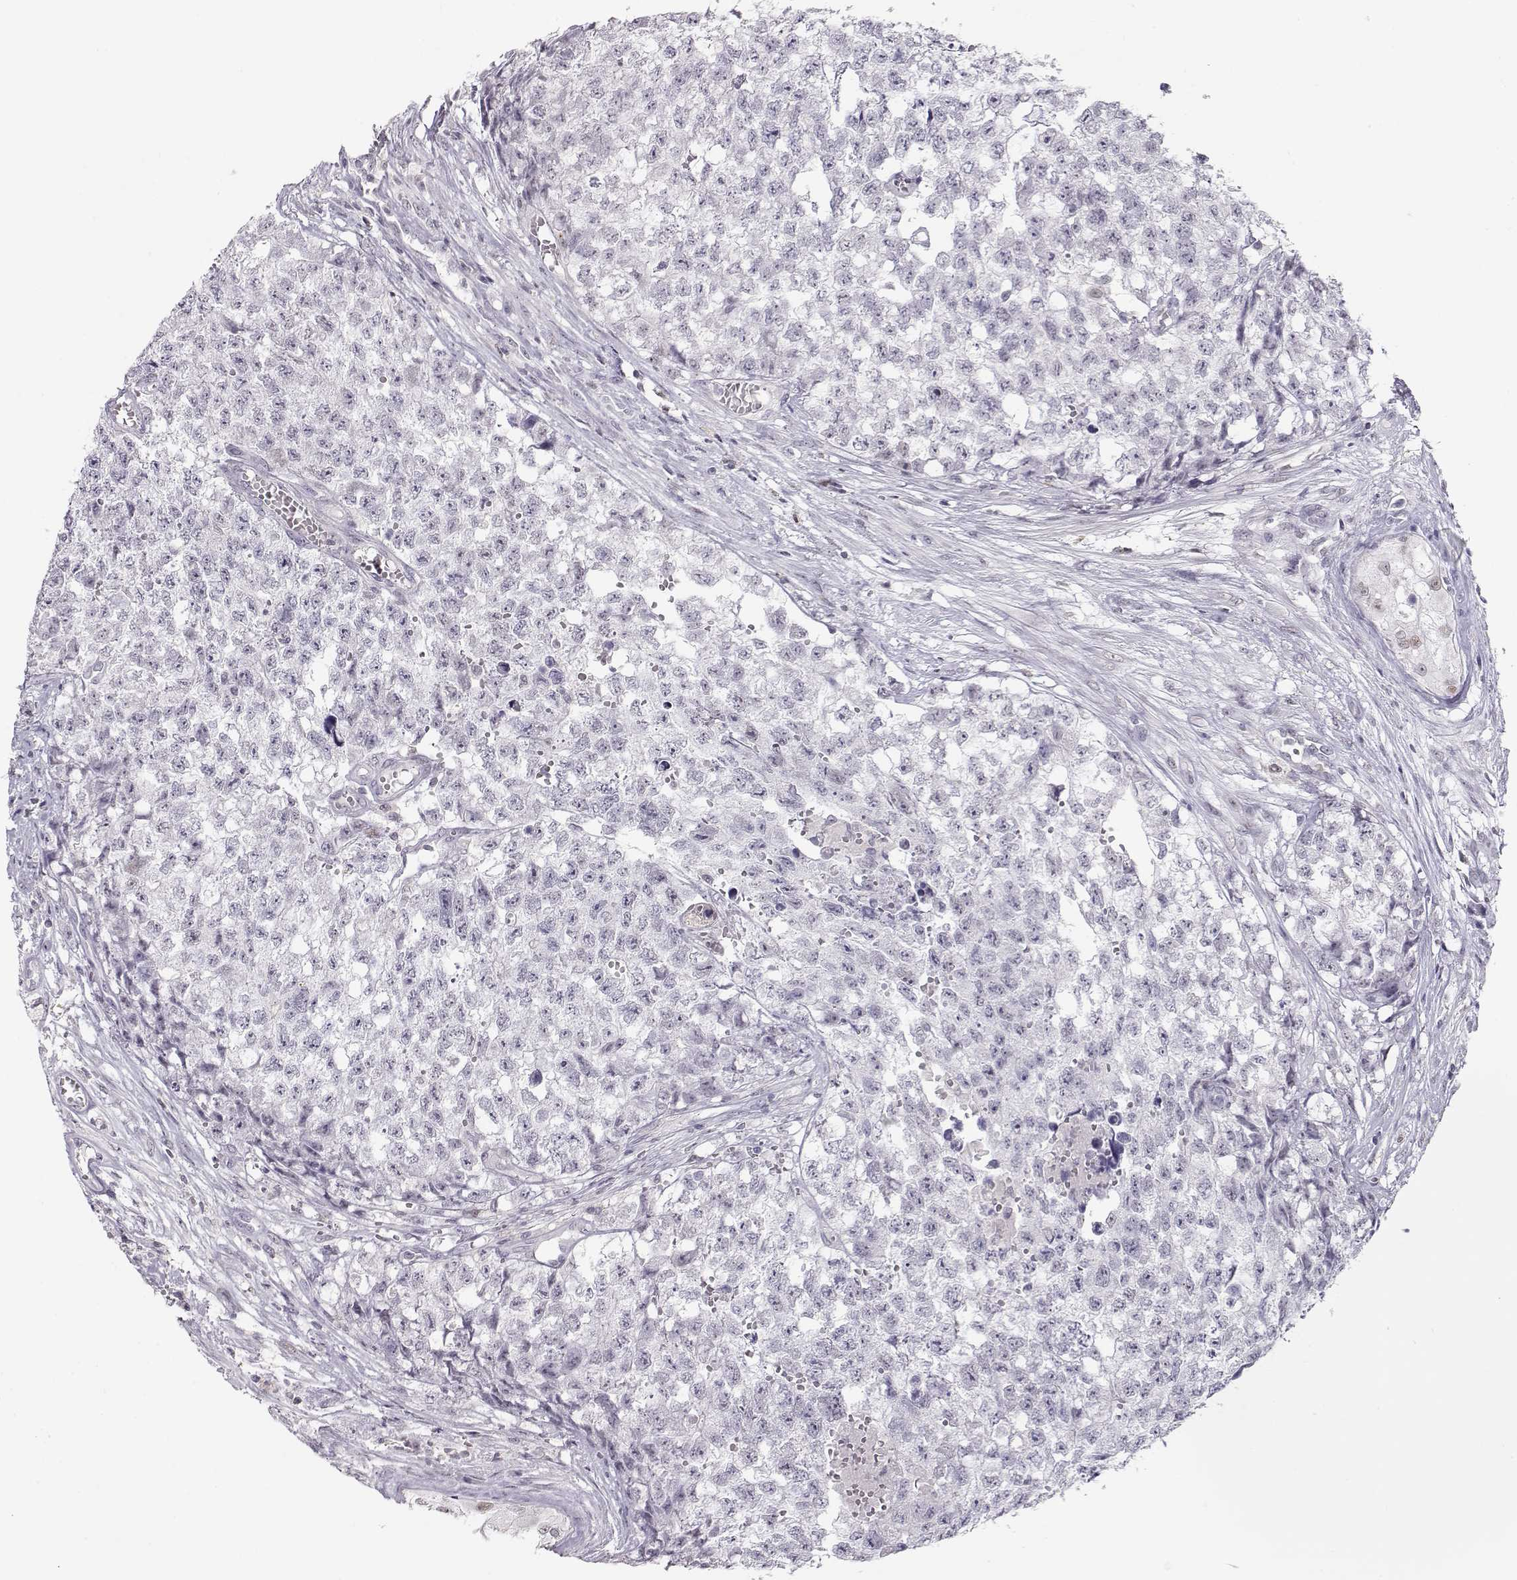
{"staining": {"intensity": "negative", "quantity": "none", "location": "none"}, "tissue": "testis cancer", "cell_type": "Tumor cells", "image_type": "cancer", "snomed": [{"axis": "morphology", "description": "Seminoma, NOS"}, {"axis": "morphology", "description": "Carcinoma, Embryonal, NOS"}, {"axis": "topography", "description": "Testis"}], "caption": "Tumor cells are negative for protein expression in human testis cancer.", "gene": "TEPP", "patient": {"sex": "male", "age": 22}}